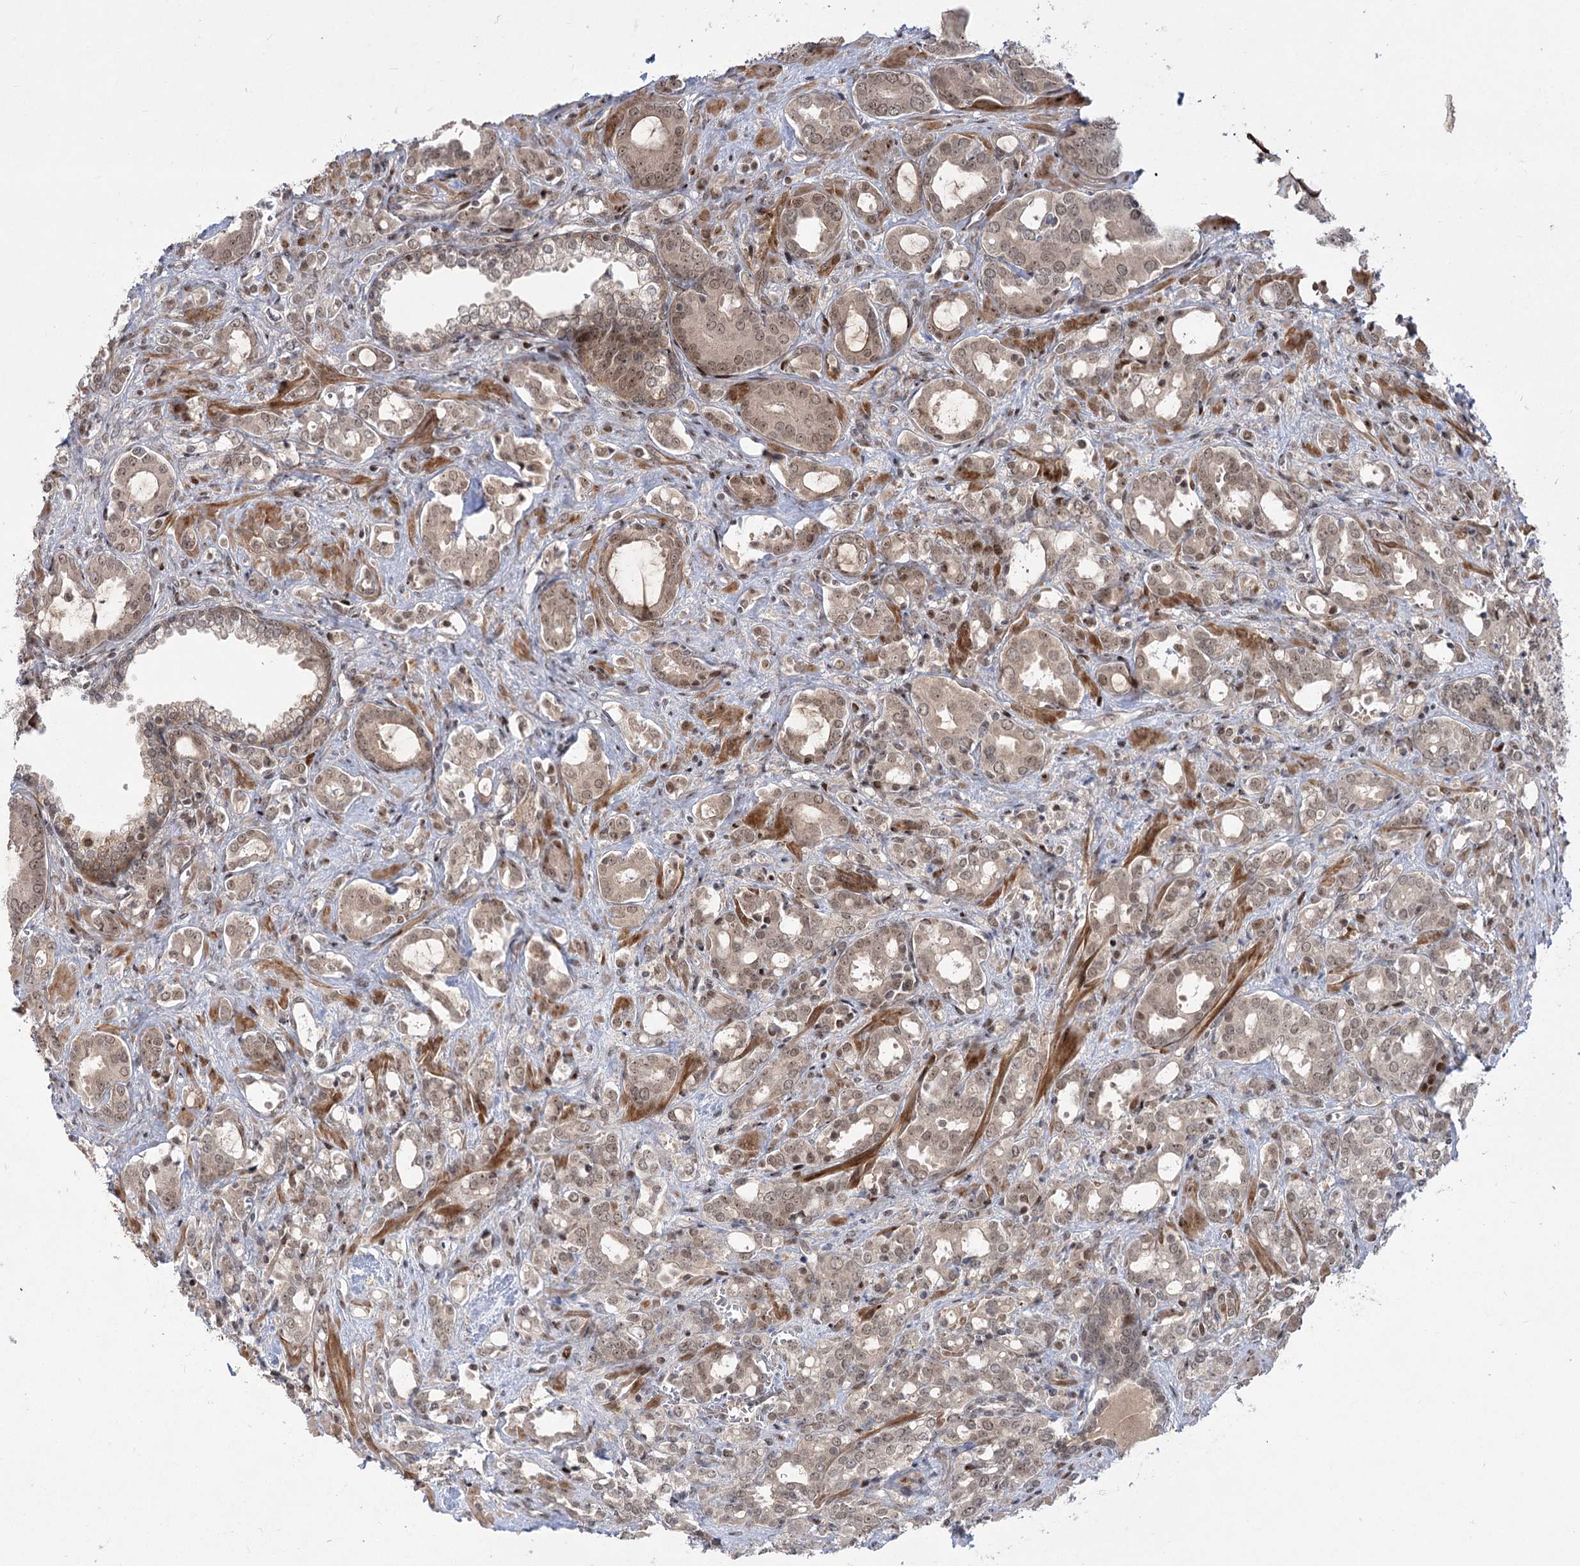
{"staining": {"intensity": "weak", "quantity": "25%-75%", "location": "nuclear"}, "tissue": "prostate cancer", "cell_type": "Tumor cells", "image_type": "cancer", "snomed": [{"axis": "morphology", "description": "Adenocarcinoma, High grade"}, {"axis": "topography", "description": "Prostate"}], "caption": "Tumor cells display weak nuclear expression in about 25%-75% of cells in prostate high-grade adenocarcinoma. Nuclei are stained in blue.", "gene": "HELQ", "patient": {"sex": "male", "age": 72}}